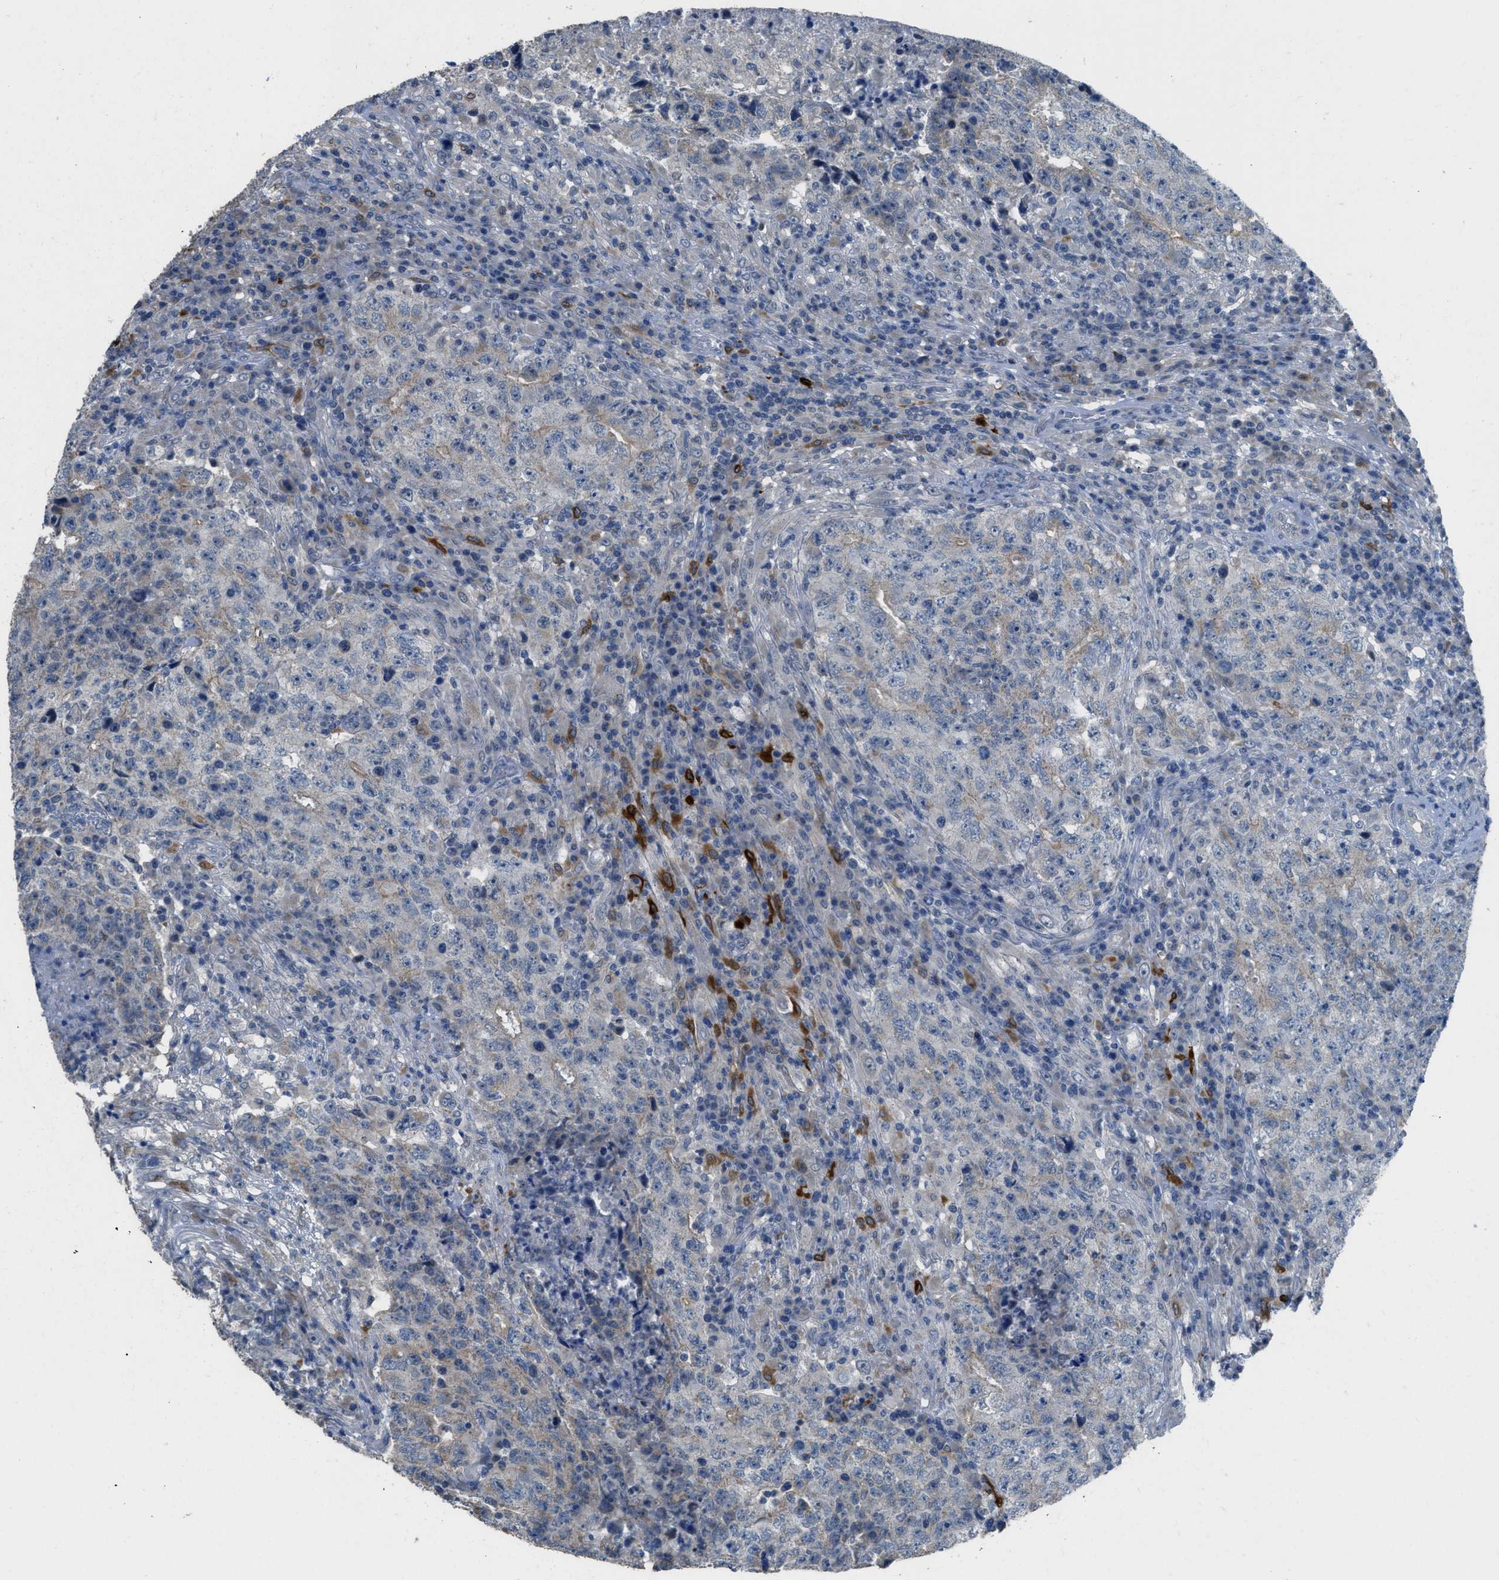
{"staining": {"intensity": "weak", "quantity": "<25%", "location": "cytoplasmic/membranous"}, "tissue": "testis cancer", "cell_type": "Tumor cells", "image_type": "cancer", "snomed": [{"axis": "morphology", "description": "Necrosis, NOS"}, {"axis": "morphology", "description": "Carcinoma, Embryonal, NOS"}, {"axis": "topography", "description": "Testis"}], "caption": "Tumor cells show no significant protein staining in testis embryonal carcinoma. (Brightfield microscopy of DAB (3,3'-diaminobenzidine) IHC at high magnification).", "gene": "TIMD4", "patient": {"sex": "male", "age": 19}}